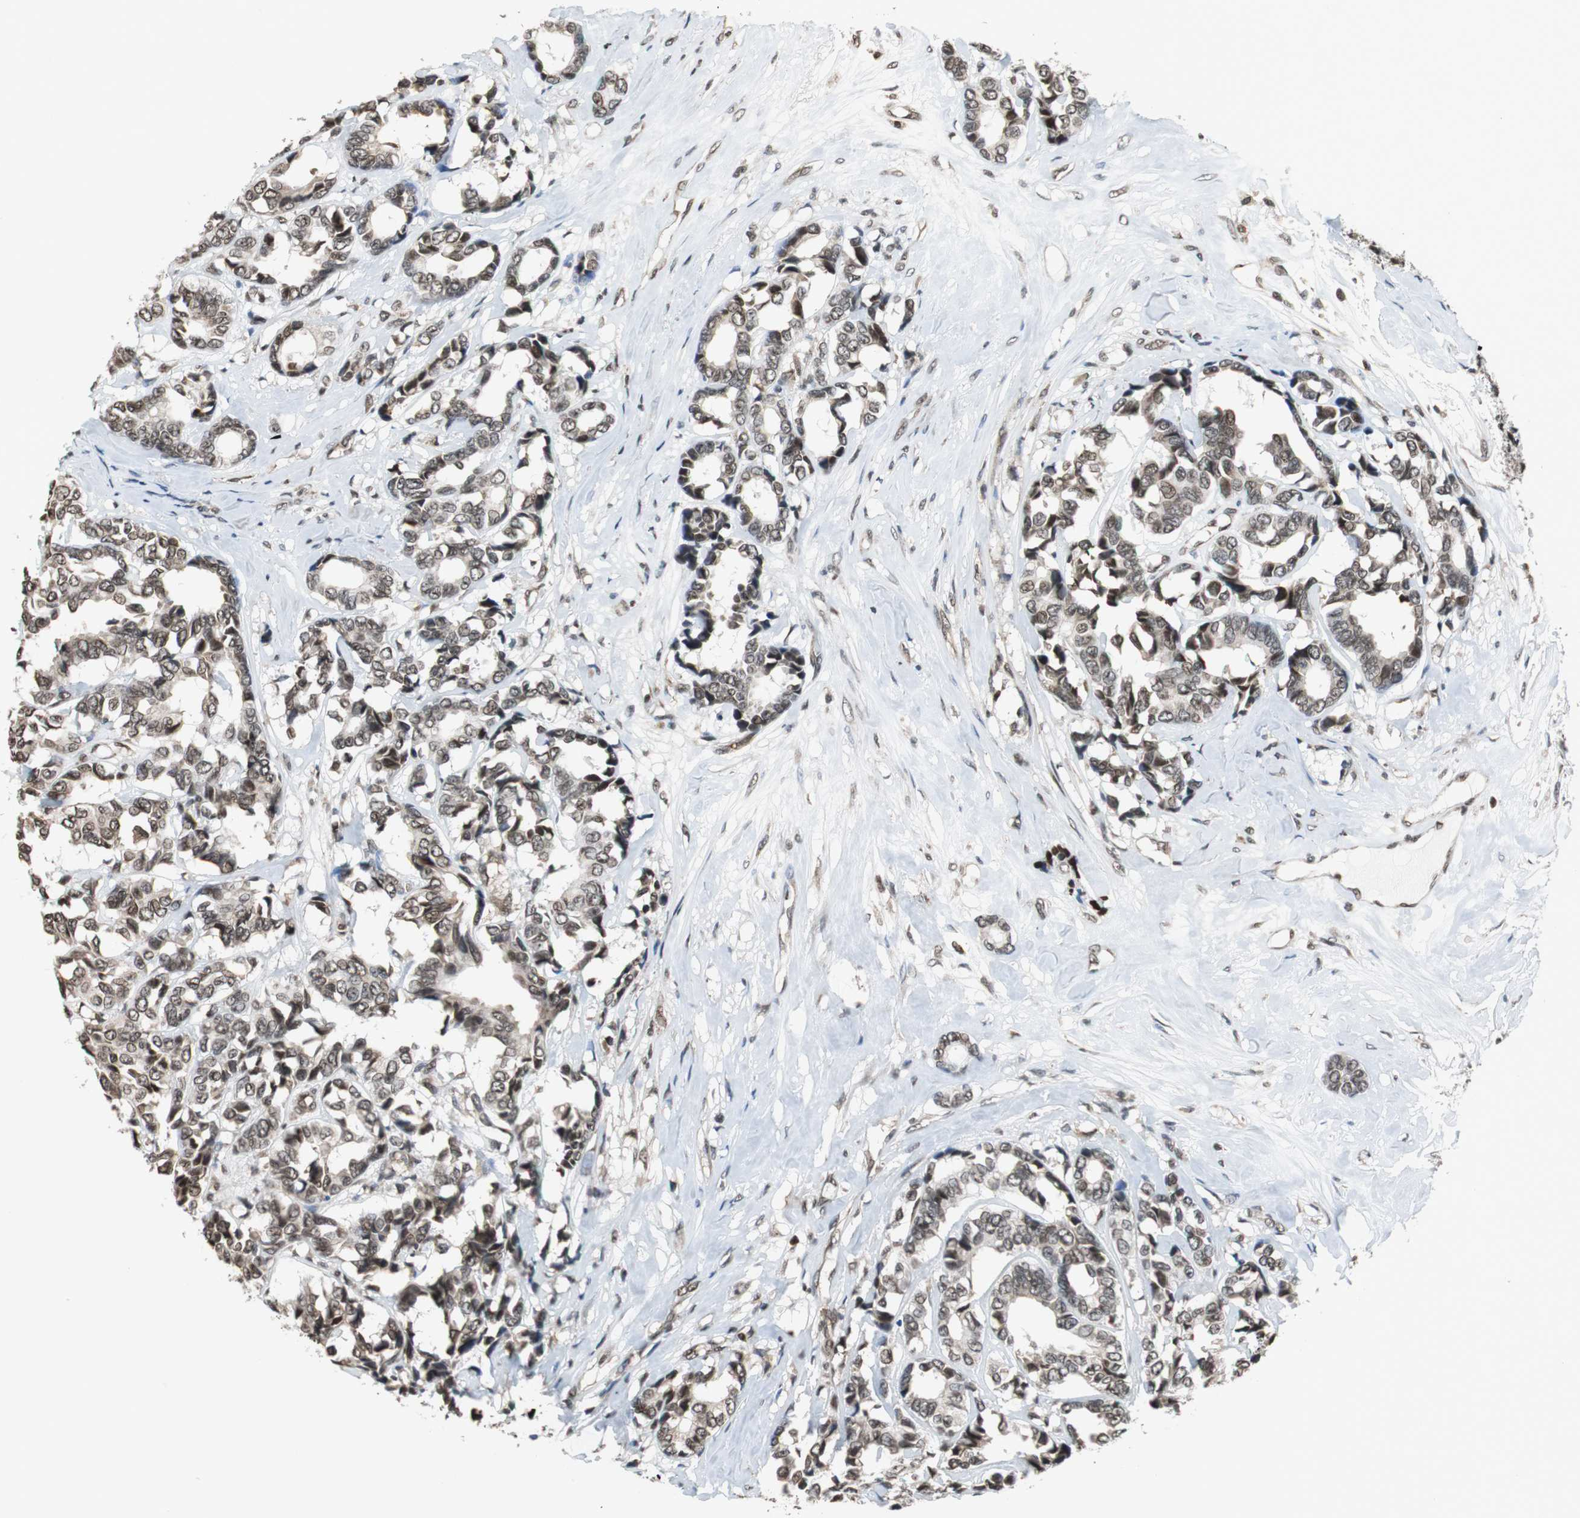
{"staining": {"intensity": "moderate", "quantity": ">75%", "location": "cytoplasmic/membranous,nuclear"}, "tissue": "breast cancer", "cell_type": "Tumor cells", "image_type": "cancer", "snomed": [{"axis": "morphology", "description": "Duct carcinoma"}, {"axis": "topography", "description": "Breast"}], "caption": "High-magnification brightfield microscopy of breast invasive ductal carcinoma stained with DAB (3,3'-diaminobenzidine) (brown) and counterstained with hematoxylin (blue). tumor cells exhibit moderate cytoplasmic/membranous and nuclear staining is identified in approximately>75% of cells.", "gene": "REST", "patient": {"sex": "female", "age": 87}}